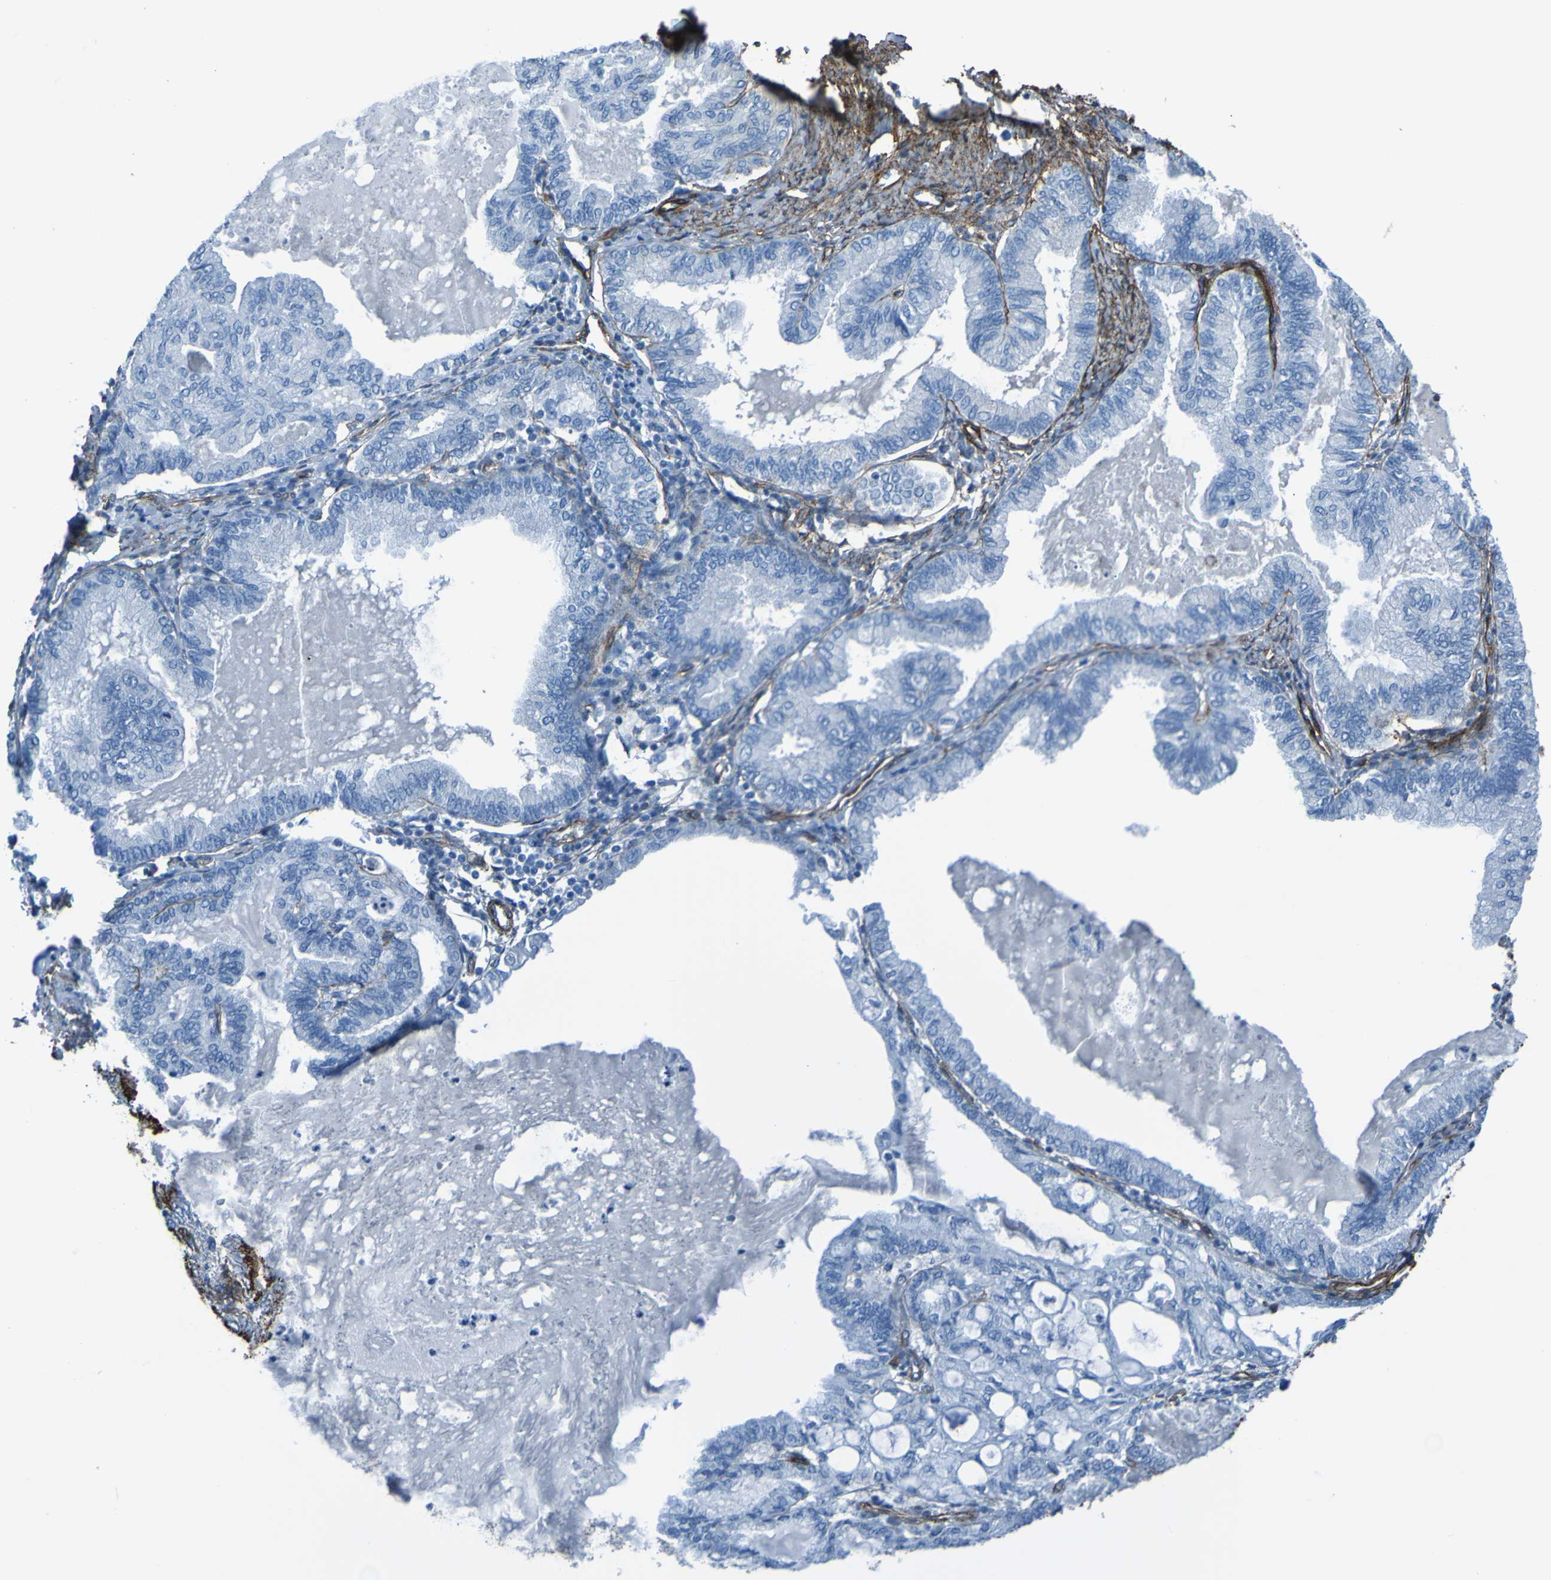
{"staining": {"intensity": "negative", "quantity": "none", "location": "none"}, "tissue": "endometrial cancer", "cell_type": "Tumor cells", "image_type": "cancer", "snomed": [{"axis": "morphology", "description": "Adenocarcinoma, NOS"}, {"axis": "topography", "description": "Endometrium"}], "caption": "Tumor cells show no significant protein staining in adenocarcinoma (endometrial).", "gene": "COL4A2", "patient": {"sex": "female", "age": 86}}